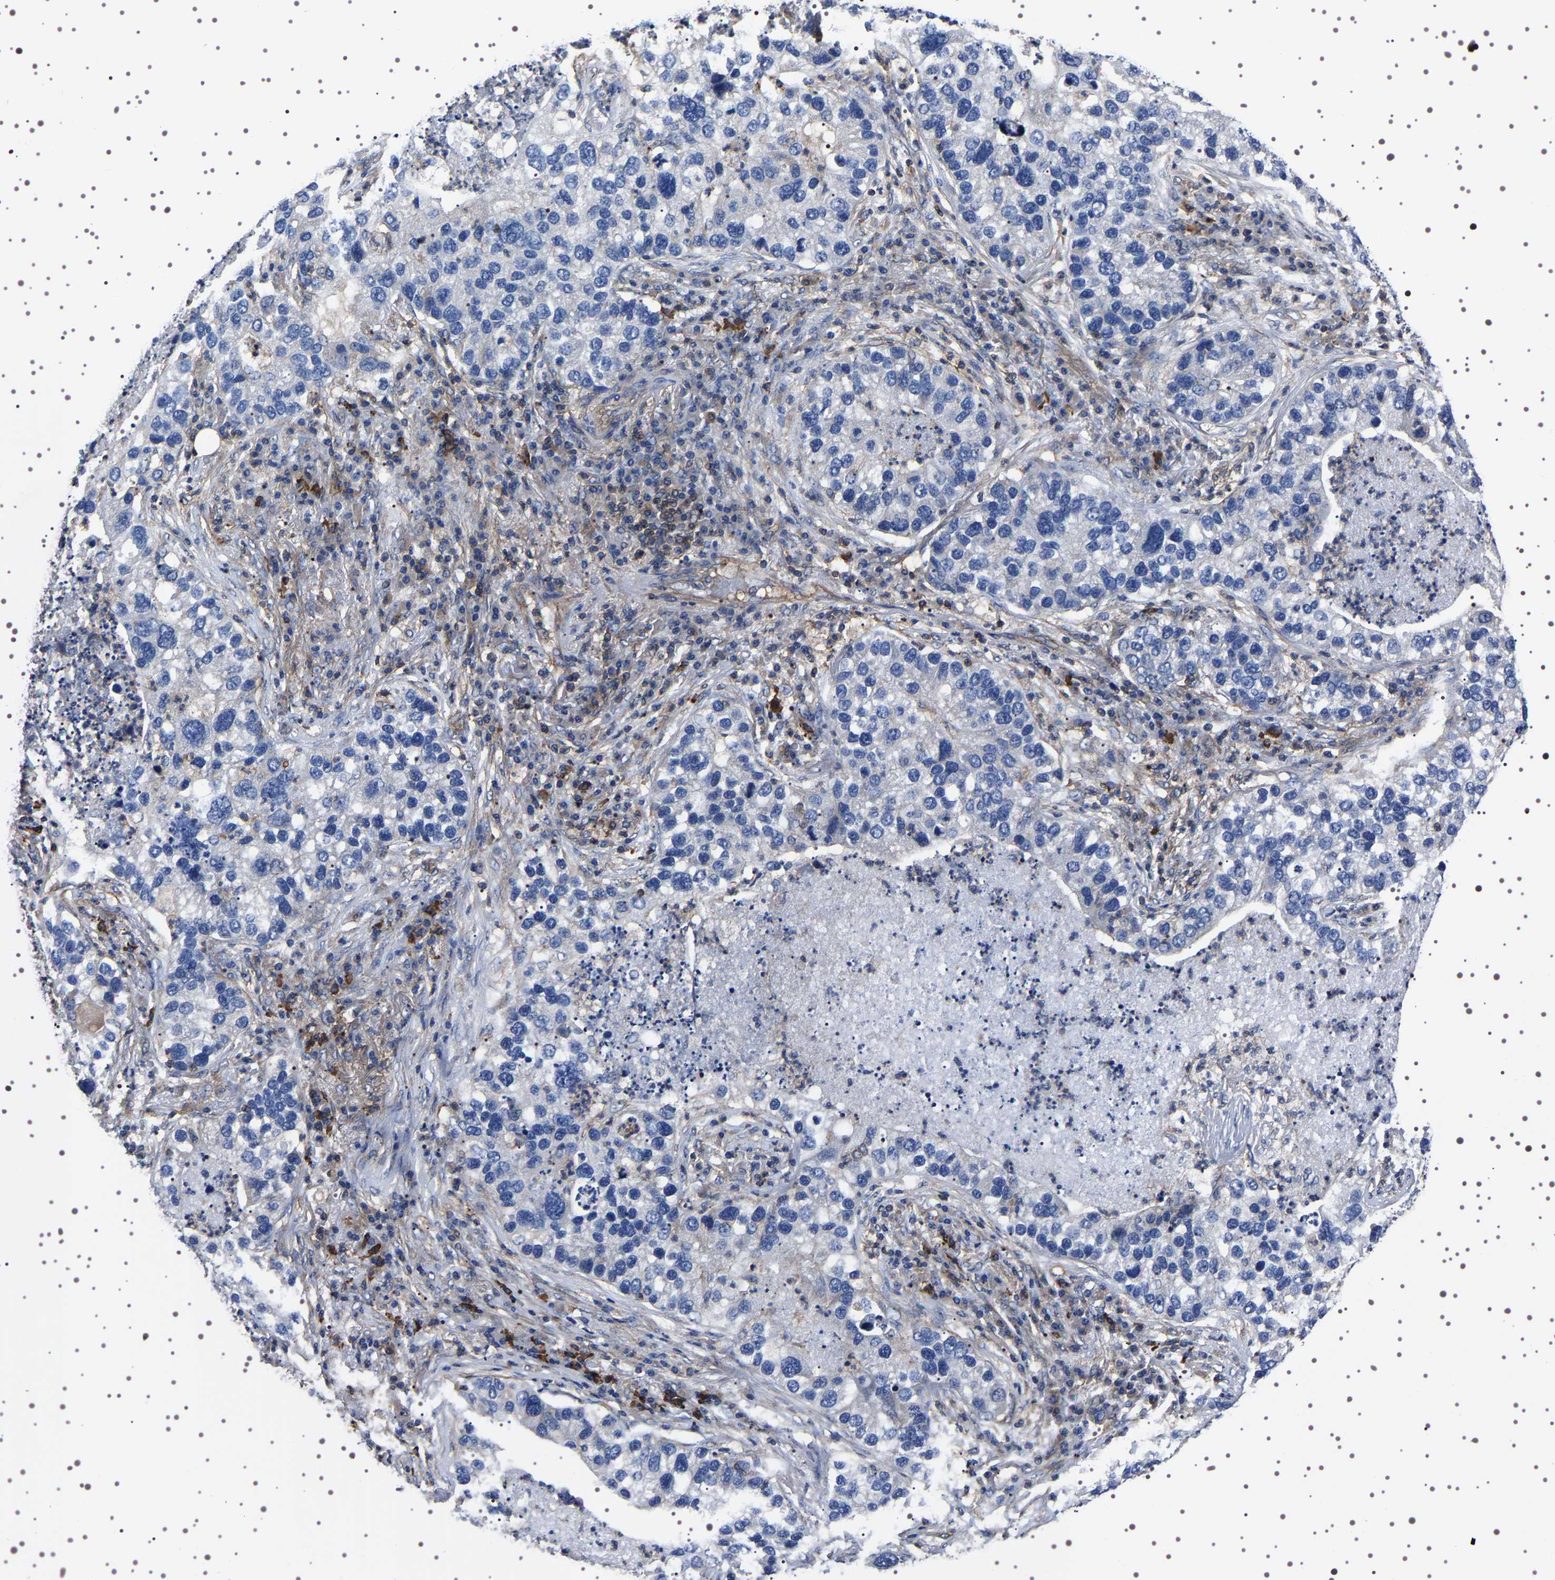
{"staining": {"intensity": "negative", "quantity": "none", "location": "none"}, "tissue": "lung cancer", "cell_type": "Tumor cells", "image_type": "cancer", "snomed": [{"axis": "morphology", "description": "Normal tissue, NOS"}, {"axis": "morphology", "description": "Adenocarcinoma, NOS"}, {"axis": "topography", "description": "Bronchus"}, {"axis": "topography", "description": "Lung"}], "caption": "This is an immunohistochemistry histopathology image of human lung cancer. There is no expression in tumor cells.", "gene": "WDR1", "patient": {"sex": "male", "age": 54}}